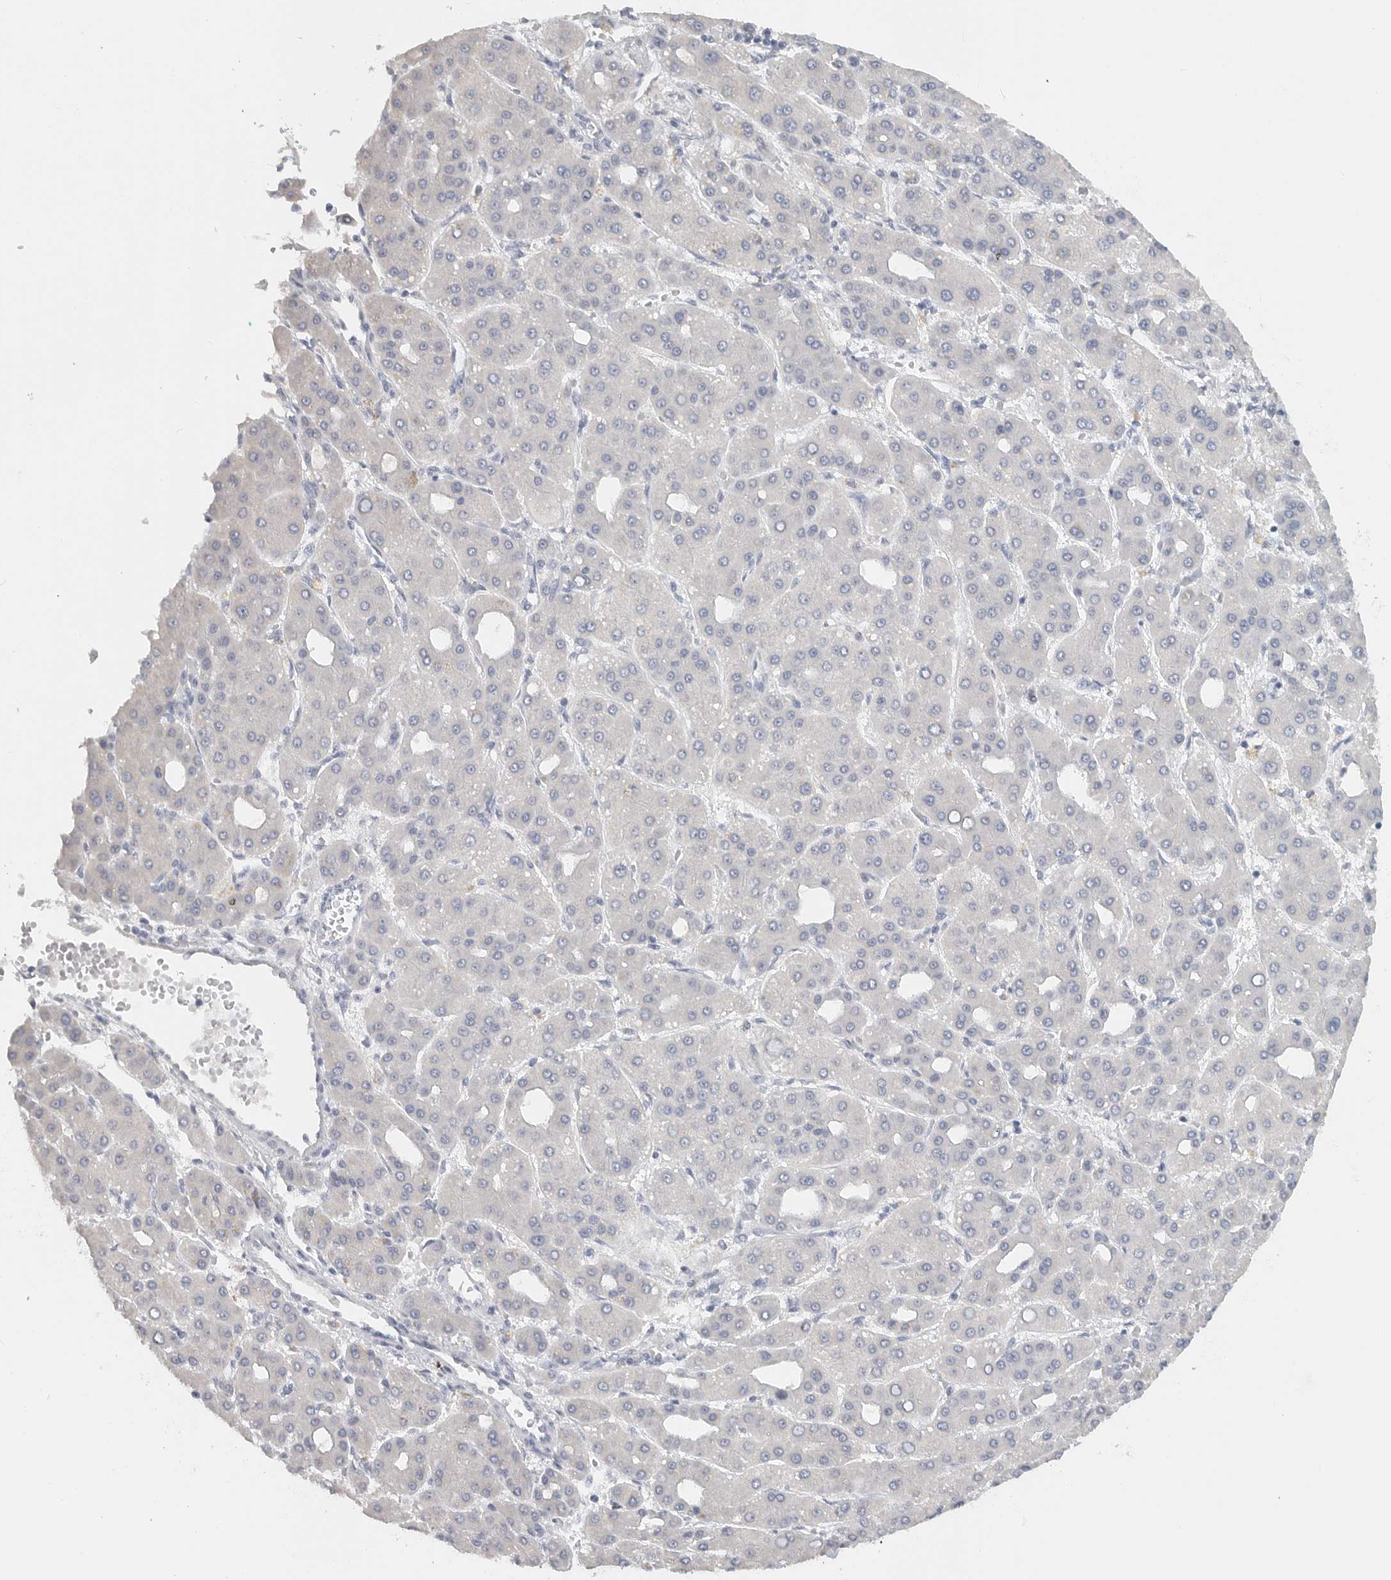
{"staining": {"intensity": "negative", "quantity": "none", "location": "none"}, "tissue": "liver cancer", "cell_type": "Tumor cells", "image_type": "cancer", "snomed": [{"axis": "morphology", "description": "Carcinoma, Hepatocellular, NOS"}, {"axis": "topography", "description": "Liver"}], "caption": "There is no significant positivity in tumor cells of liver hepatocellular carcinoma. (Brightfield microscopy of DAB IHC at high magnification).", "gene": "PAM", "patient": {"sex": "male", "age": 65}}